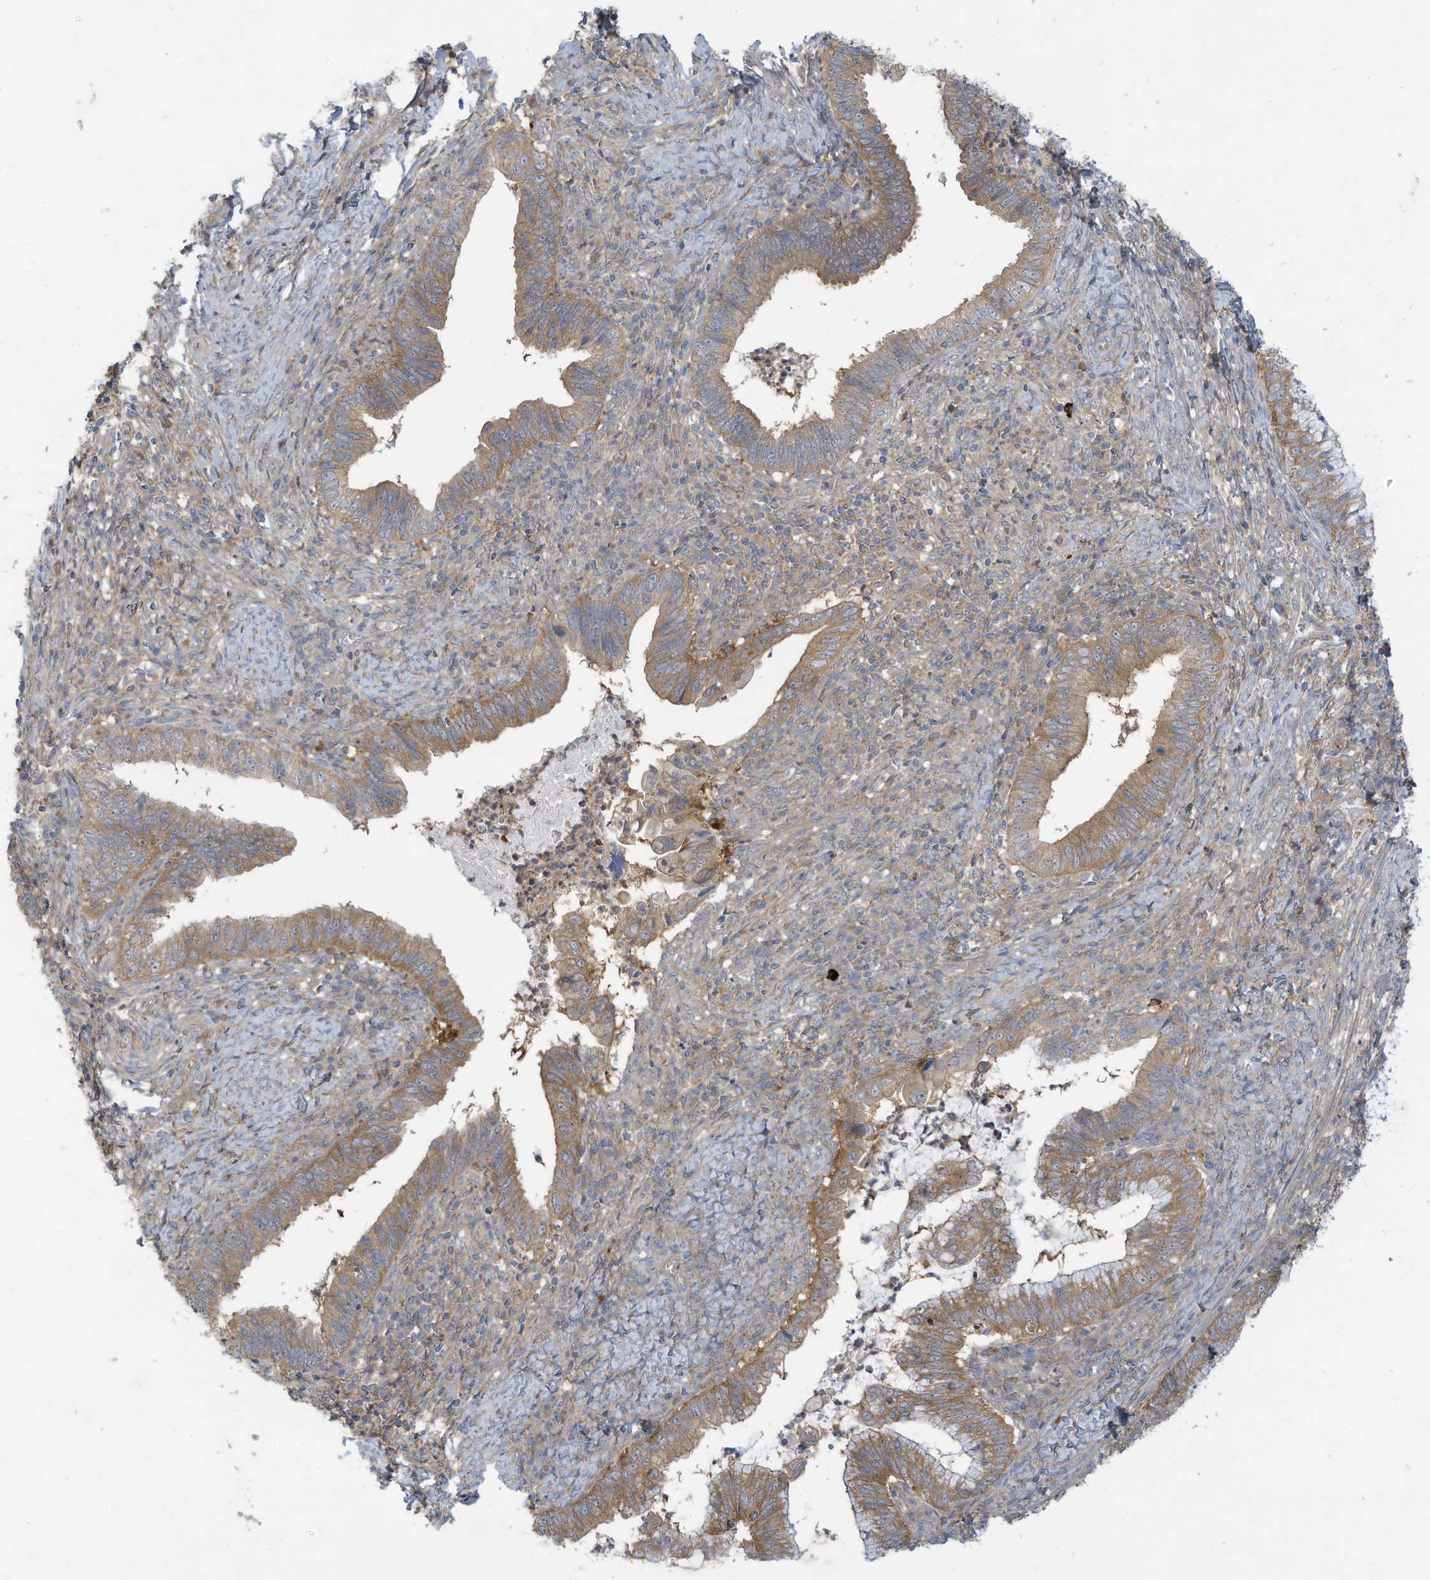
{"staining": {"intensity": "moderate", "quantity": ">75%", "location": "cytoplasmic/membranous"}, "tissue": "cervical cancer", "cell_type": "Tumor cells", "image_type": "cancer", "snomed": [{"axis": "morphology", "description": "Adenocarcinoma, NOS"}, {"axis": "topography", "description": "Cervix"}], "caption": "A histopathology image of adenocarcinoma (cervical) stained for a protein reveals moderate cytoplasmic/membranous brown staining in tumor cells. The staining was performed using DAB (3,3'-diaminobenzidine) to visualize the protein expression in brown, while the nuclei were stained in blue with hematoxylin (Magnification: 20x).", "gene": "ADI1", "patient": {"sex": "female", "age": 36}}